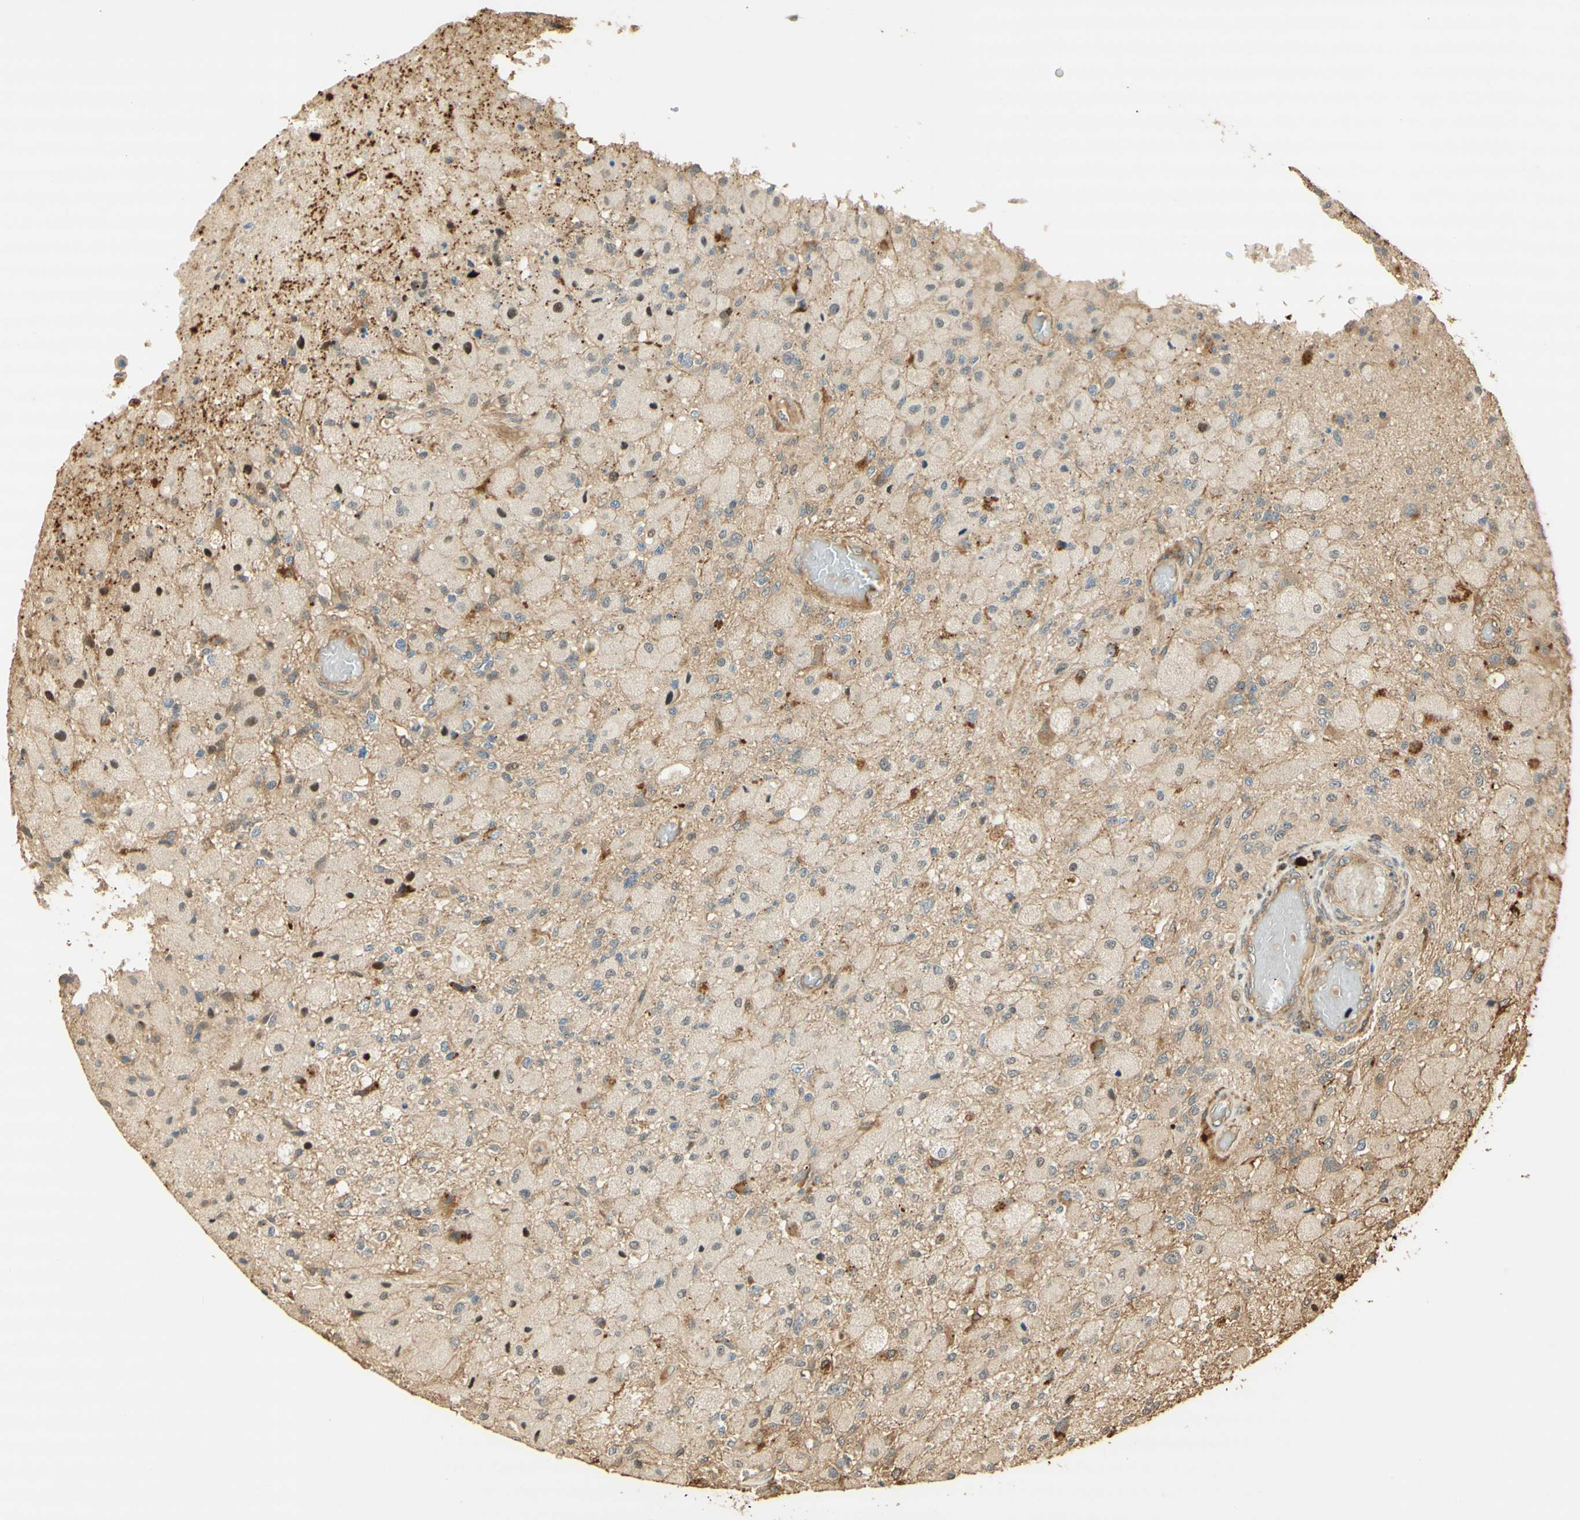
{"staining": {"intensity": "weak", "quantity": ">75%", "location": "cytoplasmic/membranous"}, "tissue": "glioma", "cell_type": "Tumor cells", "image_type": "cancer", "snomed": [{"axis": "morphology", "description": "Normal tissue, NOS"}, {"axis": "morphology", "description": "Glioma, malignant, High grade"}, {"axis": "topography", "description": "Cerebral cortex"}], "caption": "Immunohistochemistry (IHC) staining of glioma, which demonstrates low levels of weak cytoplasmic/membranous positivity in about >75% of tumor cells indicating weak cytoplasmic/membranous protein expression. The staining was performed using DAB (brown) for protein detection and nuclei were counterstained in hematoxylin (blue).", "gene": "AGER", "patient": {"sex": "male", "age": 77}}